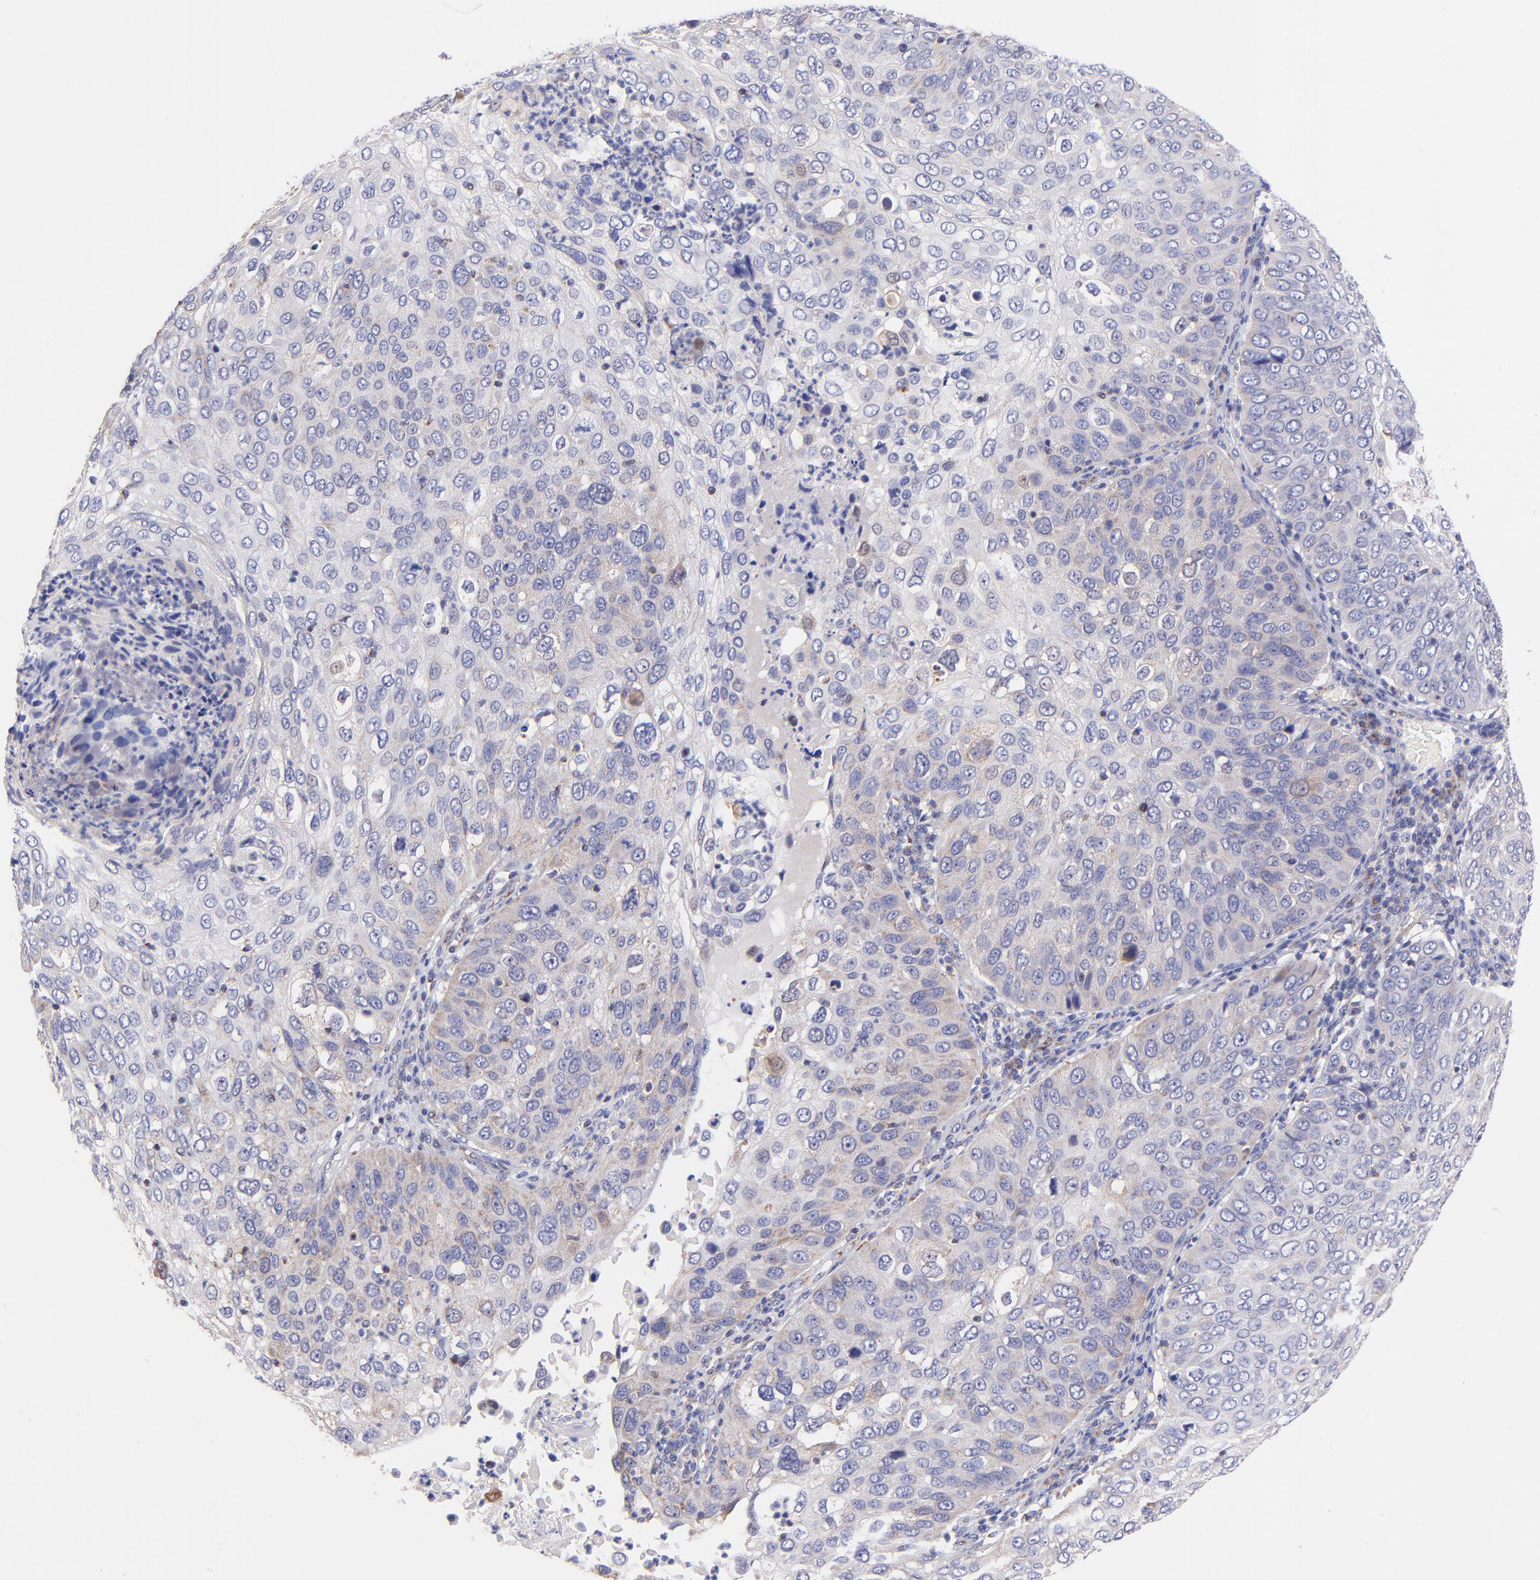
{"staining": {"intensity": "weak", "quantity": "25%-75%", "location": "cytoplasmic/membranous"}, "tissue": "skin cancer", "cell_type": "Tumor cells", "image_type": "cancer", "snomed": [{"axis": "morphology", "description": "Squamous cell carcinoma, NOS"}, {"axis": "topography", "description": "Skin"}], "caption": "A micrograph of human skin cancer (squamous cell carcinoma) stained for a protein shows weak cytoplasmic/membranous brown staining in tumor cells.", "gene": "NDUFB7", "patient": {"sex": "male", "age": 87}}